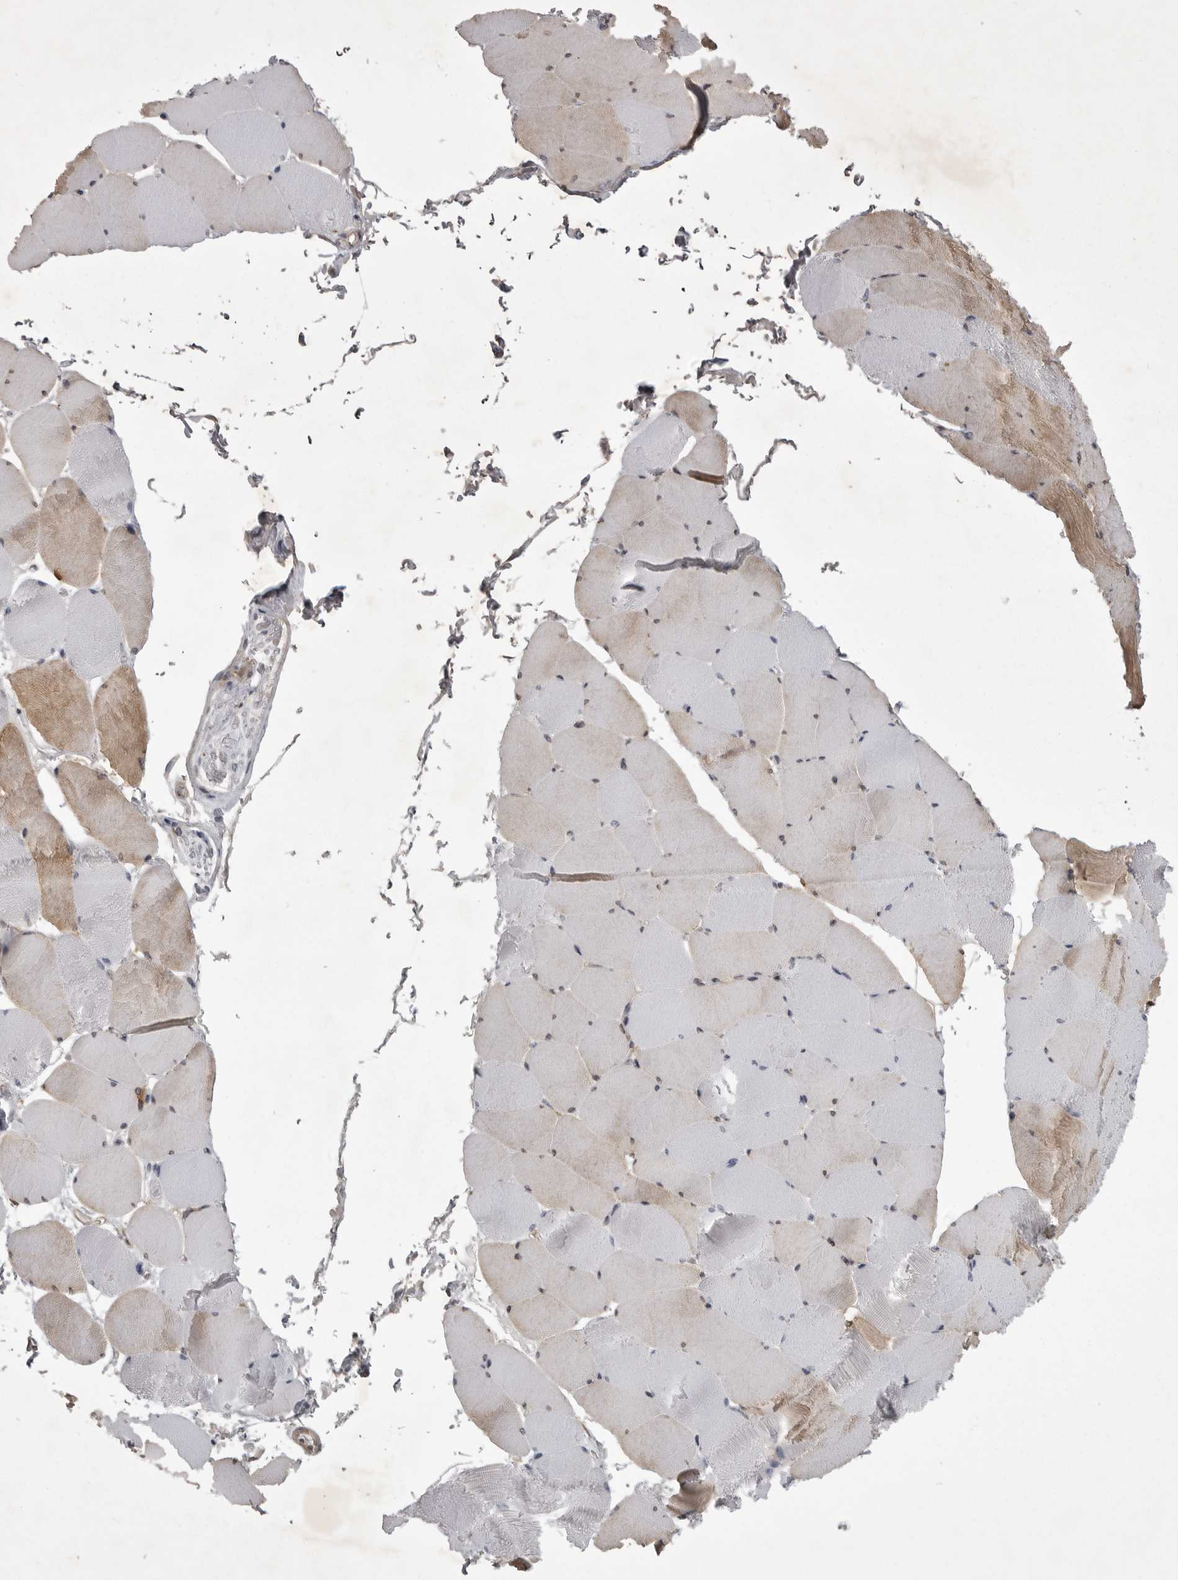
{"staining": {"intensity": "weak", "quantity": "25%-75%", "location": "cytoplasmic/membranous"}, "tissue": "skeletal muscle", "cell_type": "Myocytes", "image_type": "normal", "snomed": [{"axis": "morphology", "description": "Normal tissue, NOS"}, {"axis": "topography", "description": "Skeletal muscle"}], "caption": "The histopathology image displays immunohistochemical staining of benign skeletal muscle. There is weak cytoplasmic/membranous staining is seen in about 25%-75% of myocytes.", "gene": "STK24", "patient": {"sex": "male", "age": 62}}